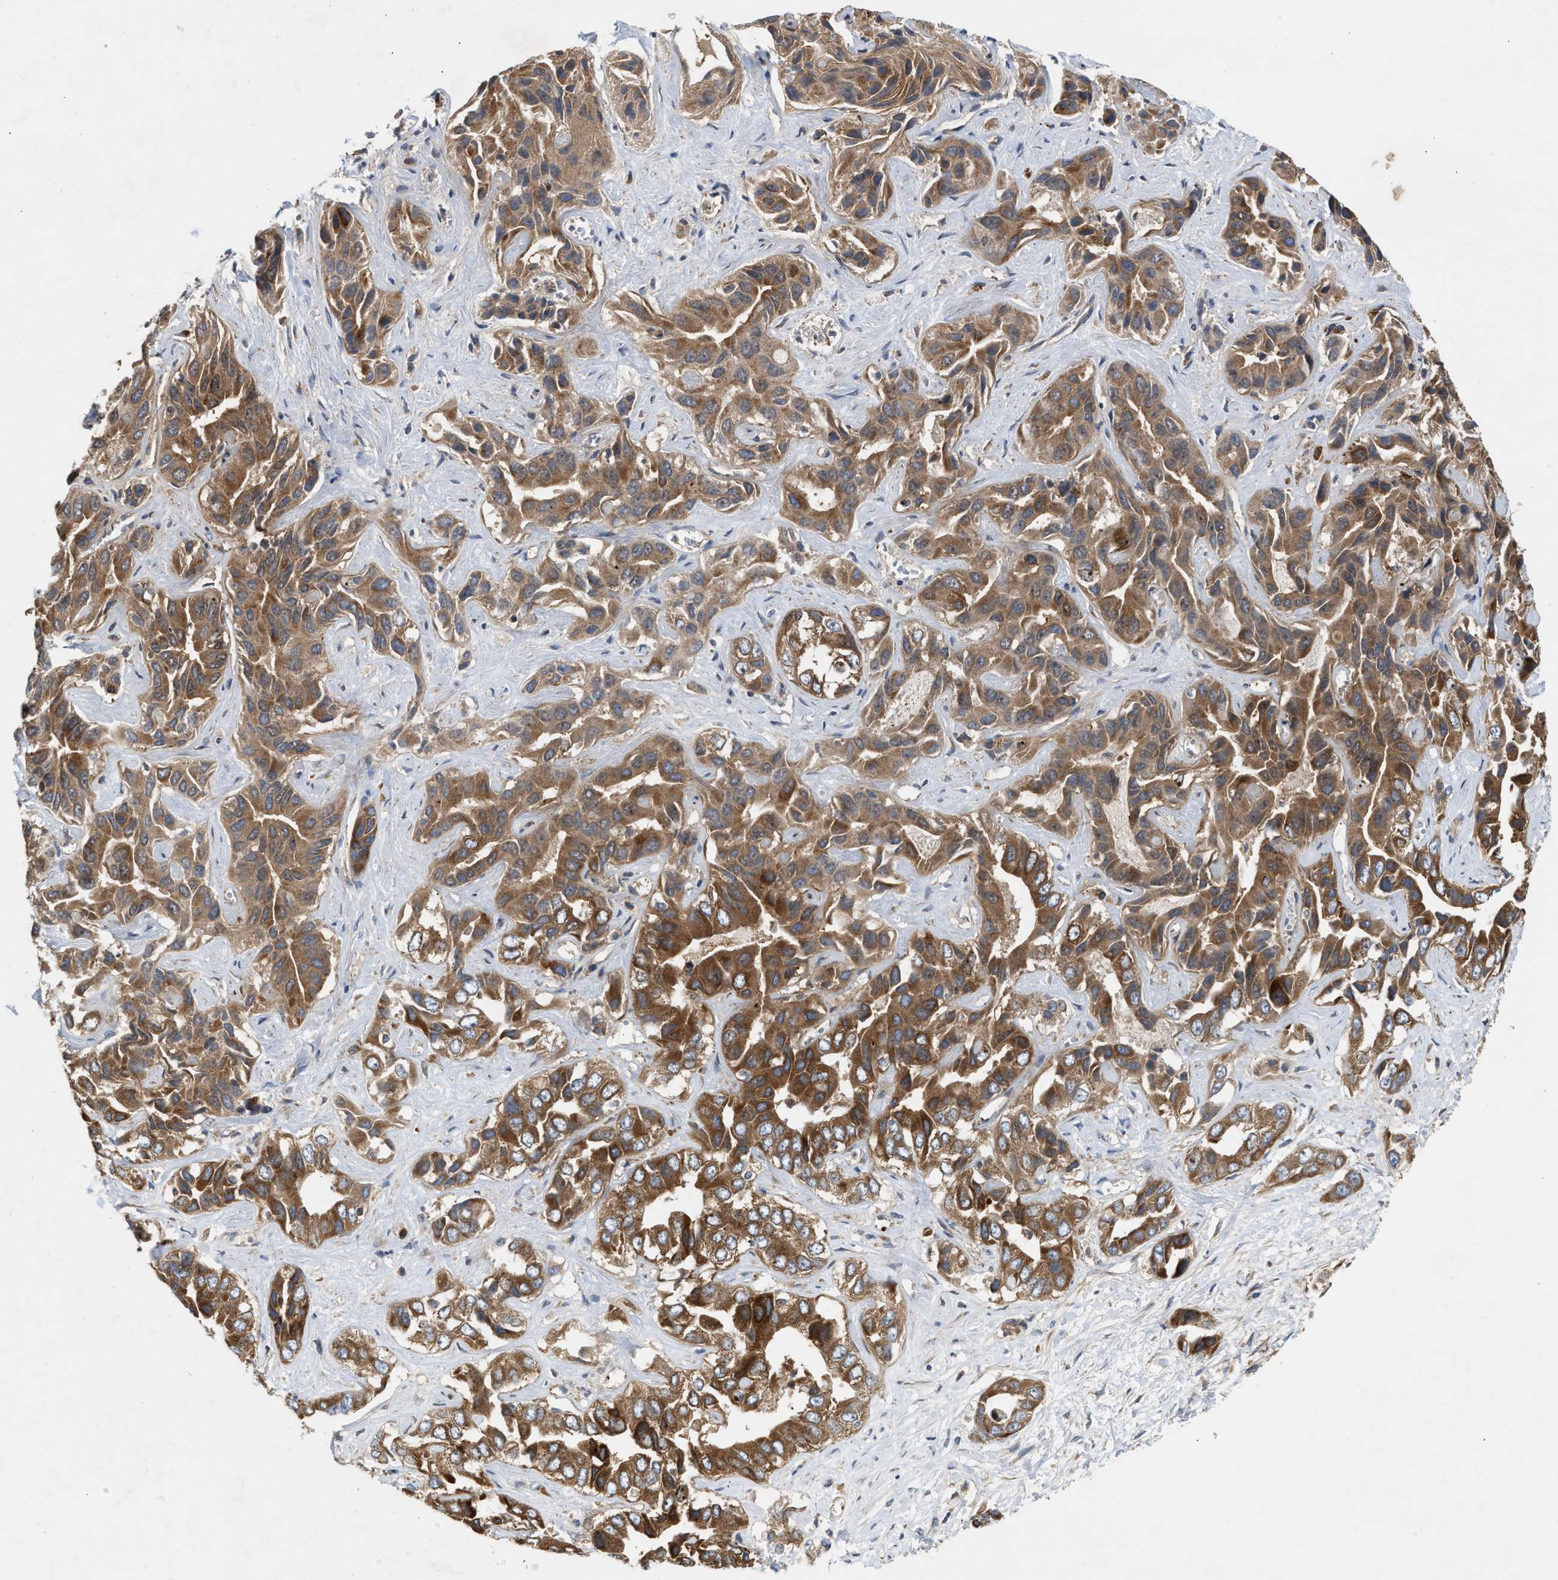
{"staining": {"intensity": "moderate", "quantity": ">75%", "location": "cytoplasmic/membranous"}, "tissue": "liver cancer", "cell_type": "Tumor cells", "image_type": "cancer", "snomed": [{"axis": "morphology", "description": "Cholangiocarcinoma"}, {"axis": "topography", "description": "Liver"}], "caption": "This image demonstrates IHC staining of human liver cancer (cholangiocarcinoma), with medium moderate cytoplasmic/membranous staining in approximately >75% of tumor cells.", "gene": "TACO1", "patient": {"sex": "female", "age": 52}}